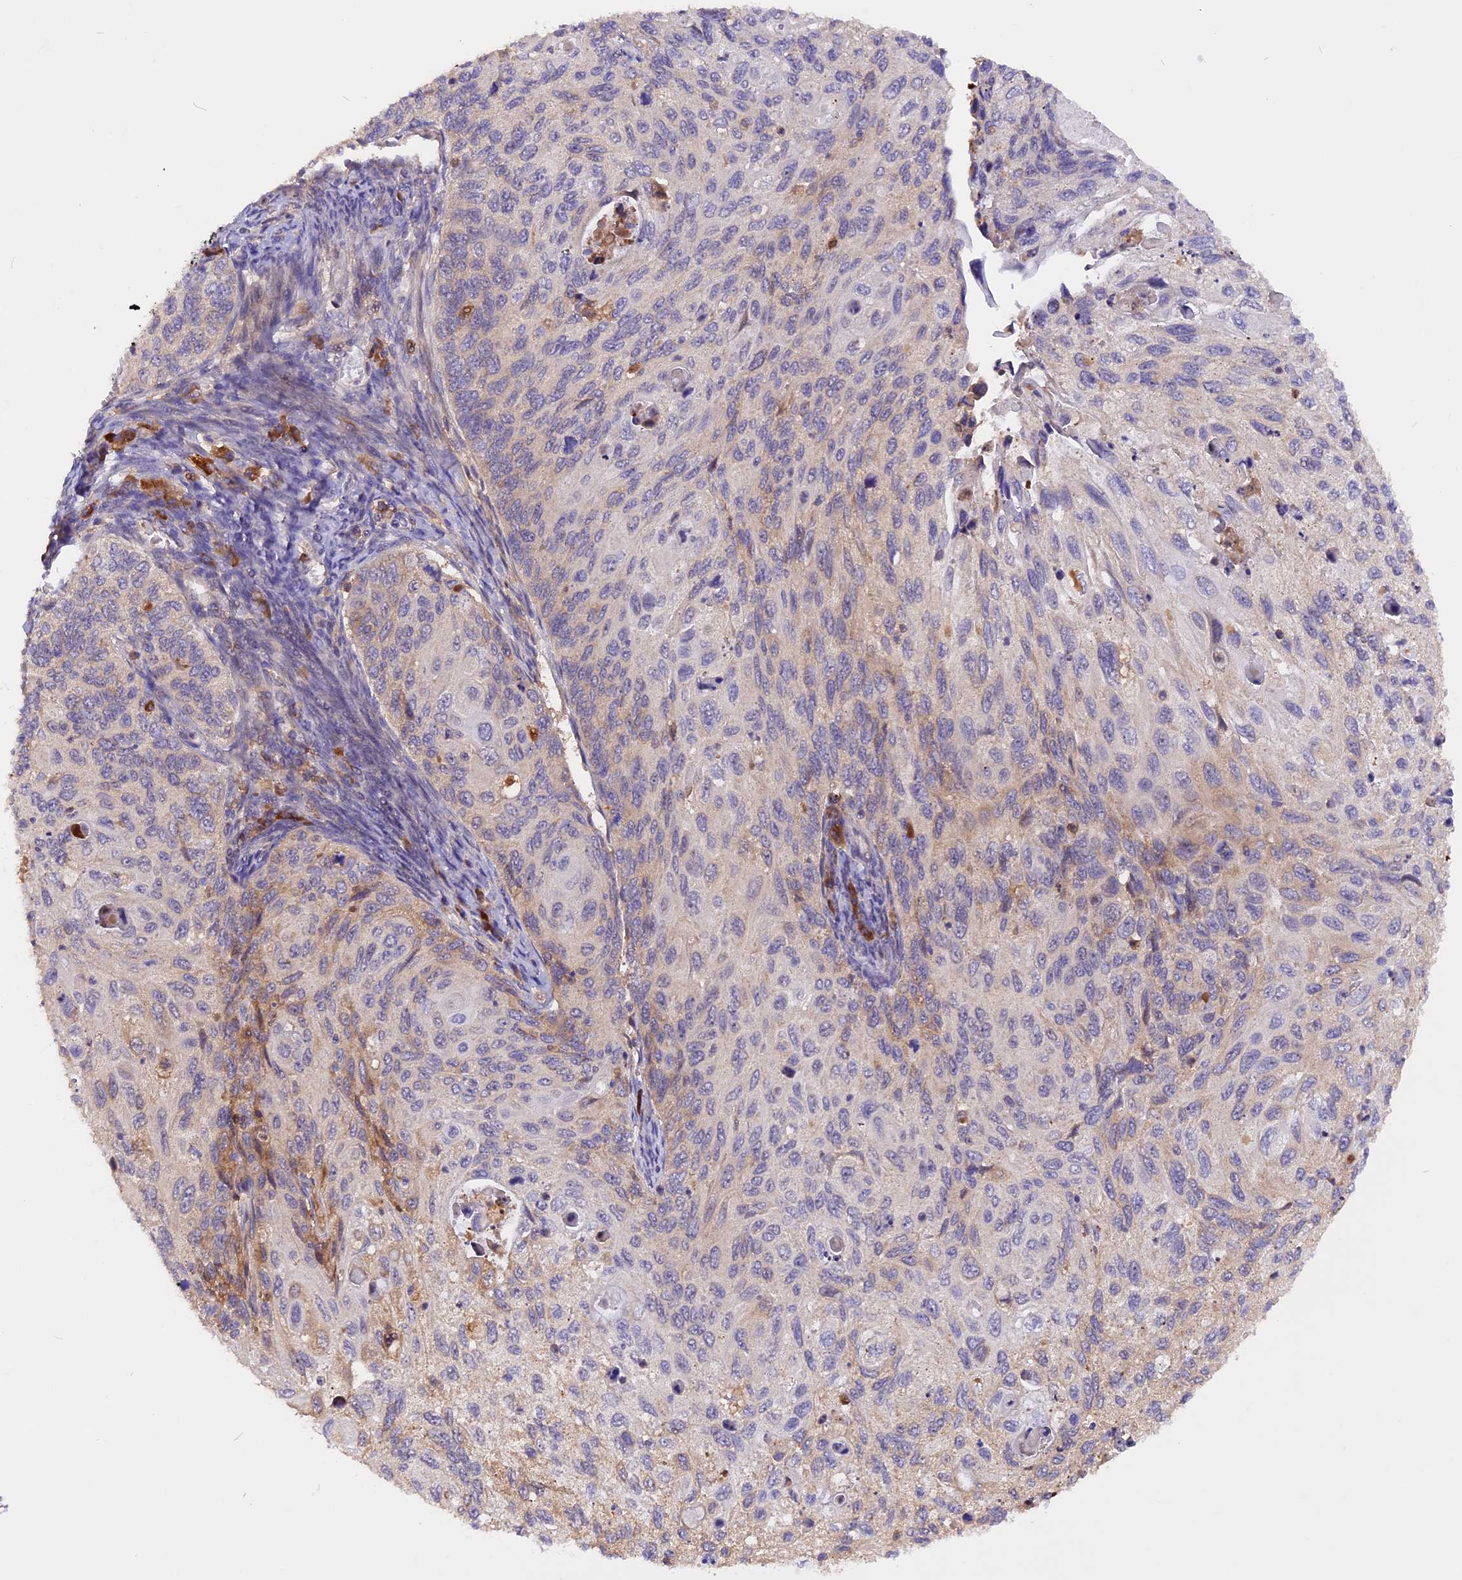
{"staining": {"intensity": "weak", "quantity": "<25%", "location": "cytoplasmic/membranous"}, "tissue": "cervical cancer", "cell_type": "Tumor cells", "image_type": "cancer", "snomed": [{"axis": "morphology", "description": "Squamous cell carcinoma, NOS"}, {"axis": "topography", "description": "Cervix"}], "caption": "Cervical cancer stained for a protein using immunohistochemistry exhibits no expression tumor cells.", "gene": "MARK4", "patient": {"sex": "female", "age": 70}}